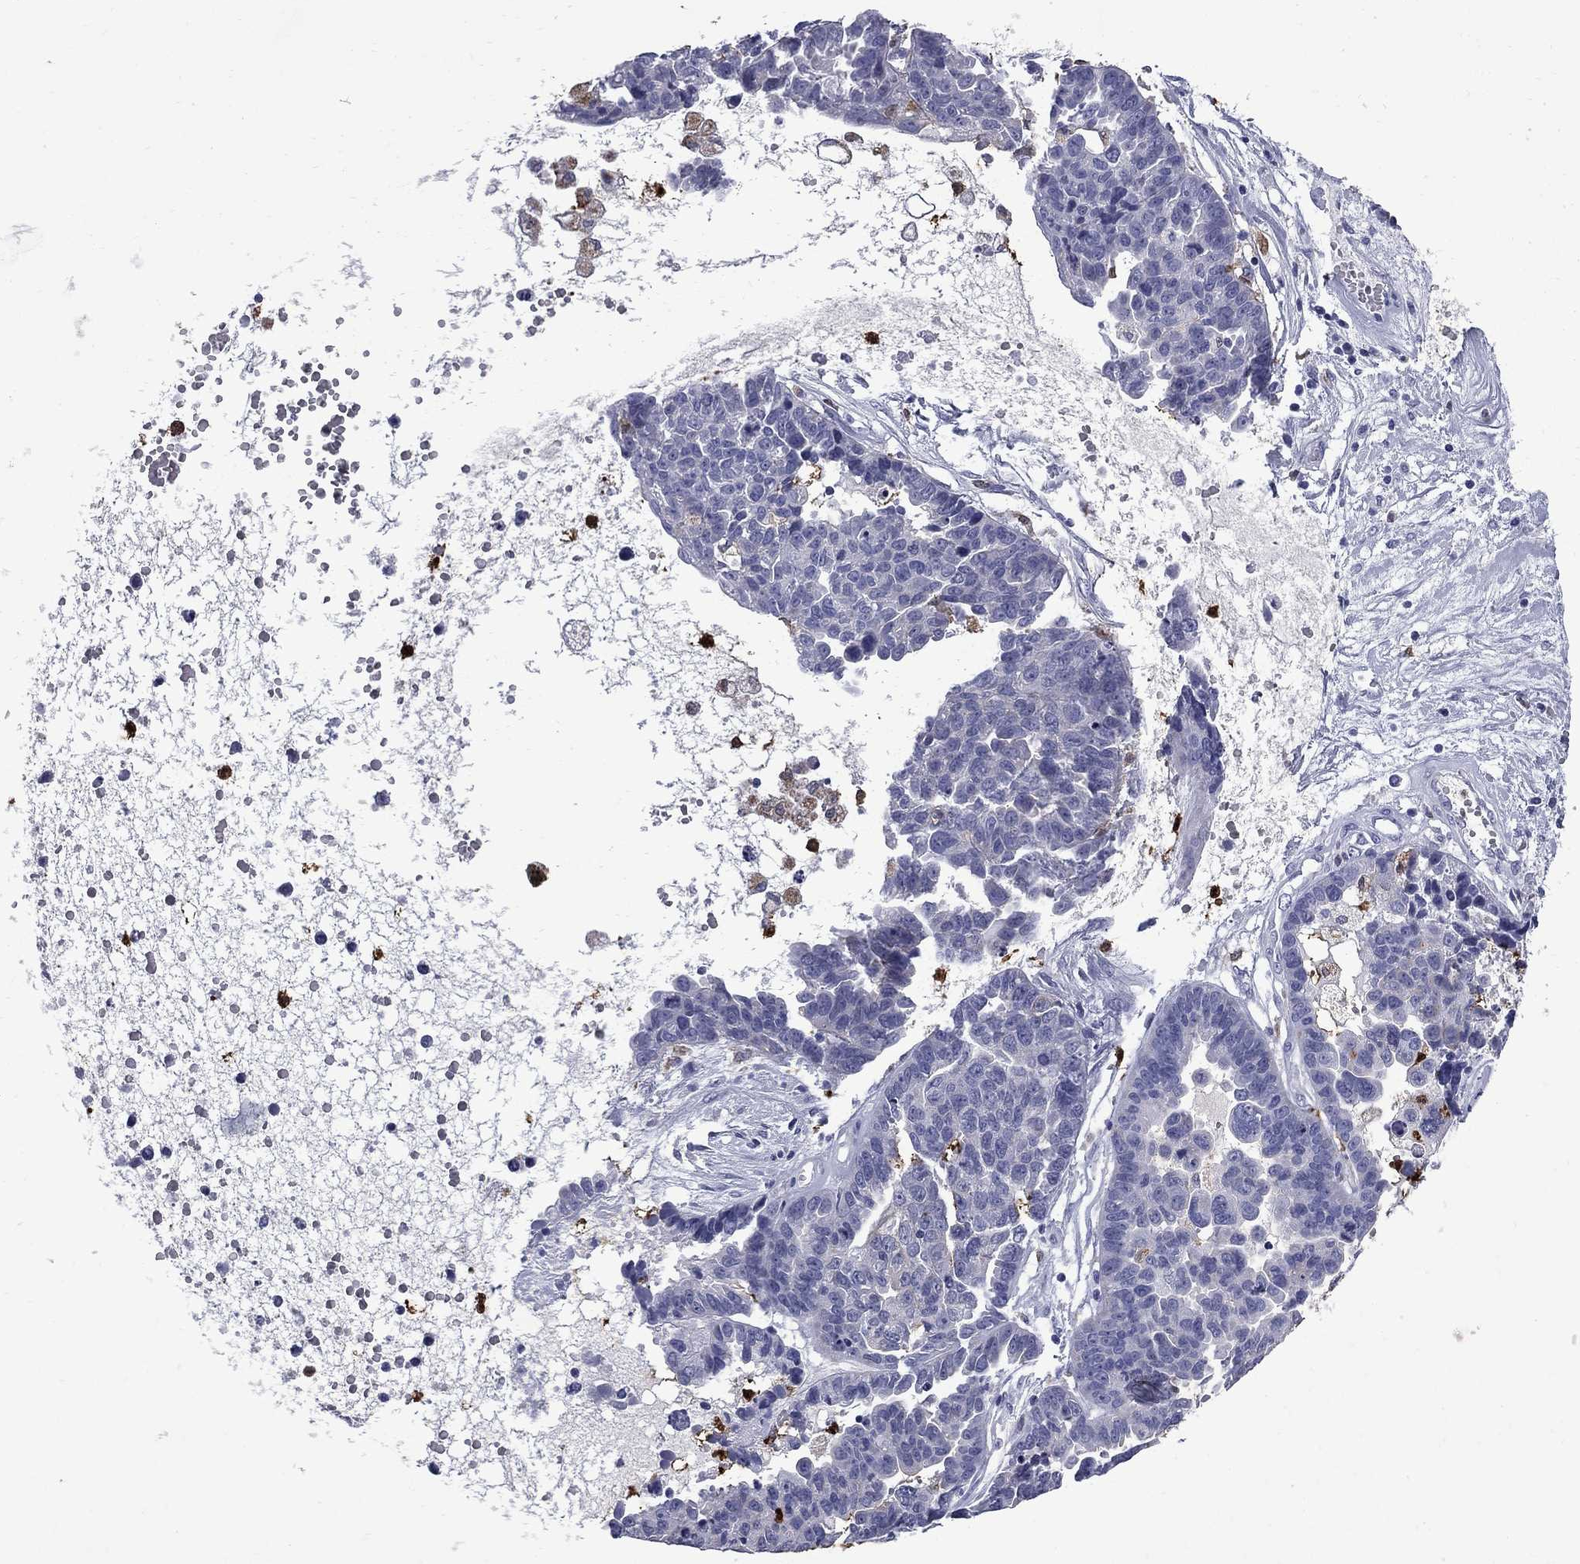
{"staining": {"intensity": "negative", "quantity": "none", "location": "none"}, "tissue": "ovarian cancer", "cell_type": "Tumor cells", "image_type": "cancer", "snomed": [{"axis": "morphology", "description": "Cystadenocarcinoma, serous, NOS"}, {"axis": "topography", "description": "Ovary"}], "caption": "Ovarian cancer (serous cystadenocarcinoma) stained for a protein using immunohistochemistry reveals no positivity tumor cells.", "gene": "TRIM29", "patient": {"sex": "female", "age": 87}}